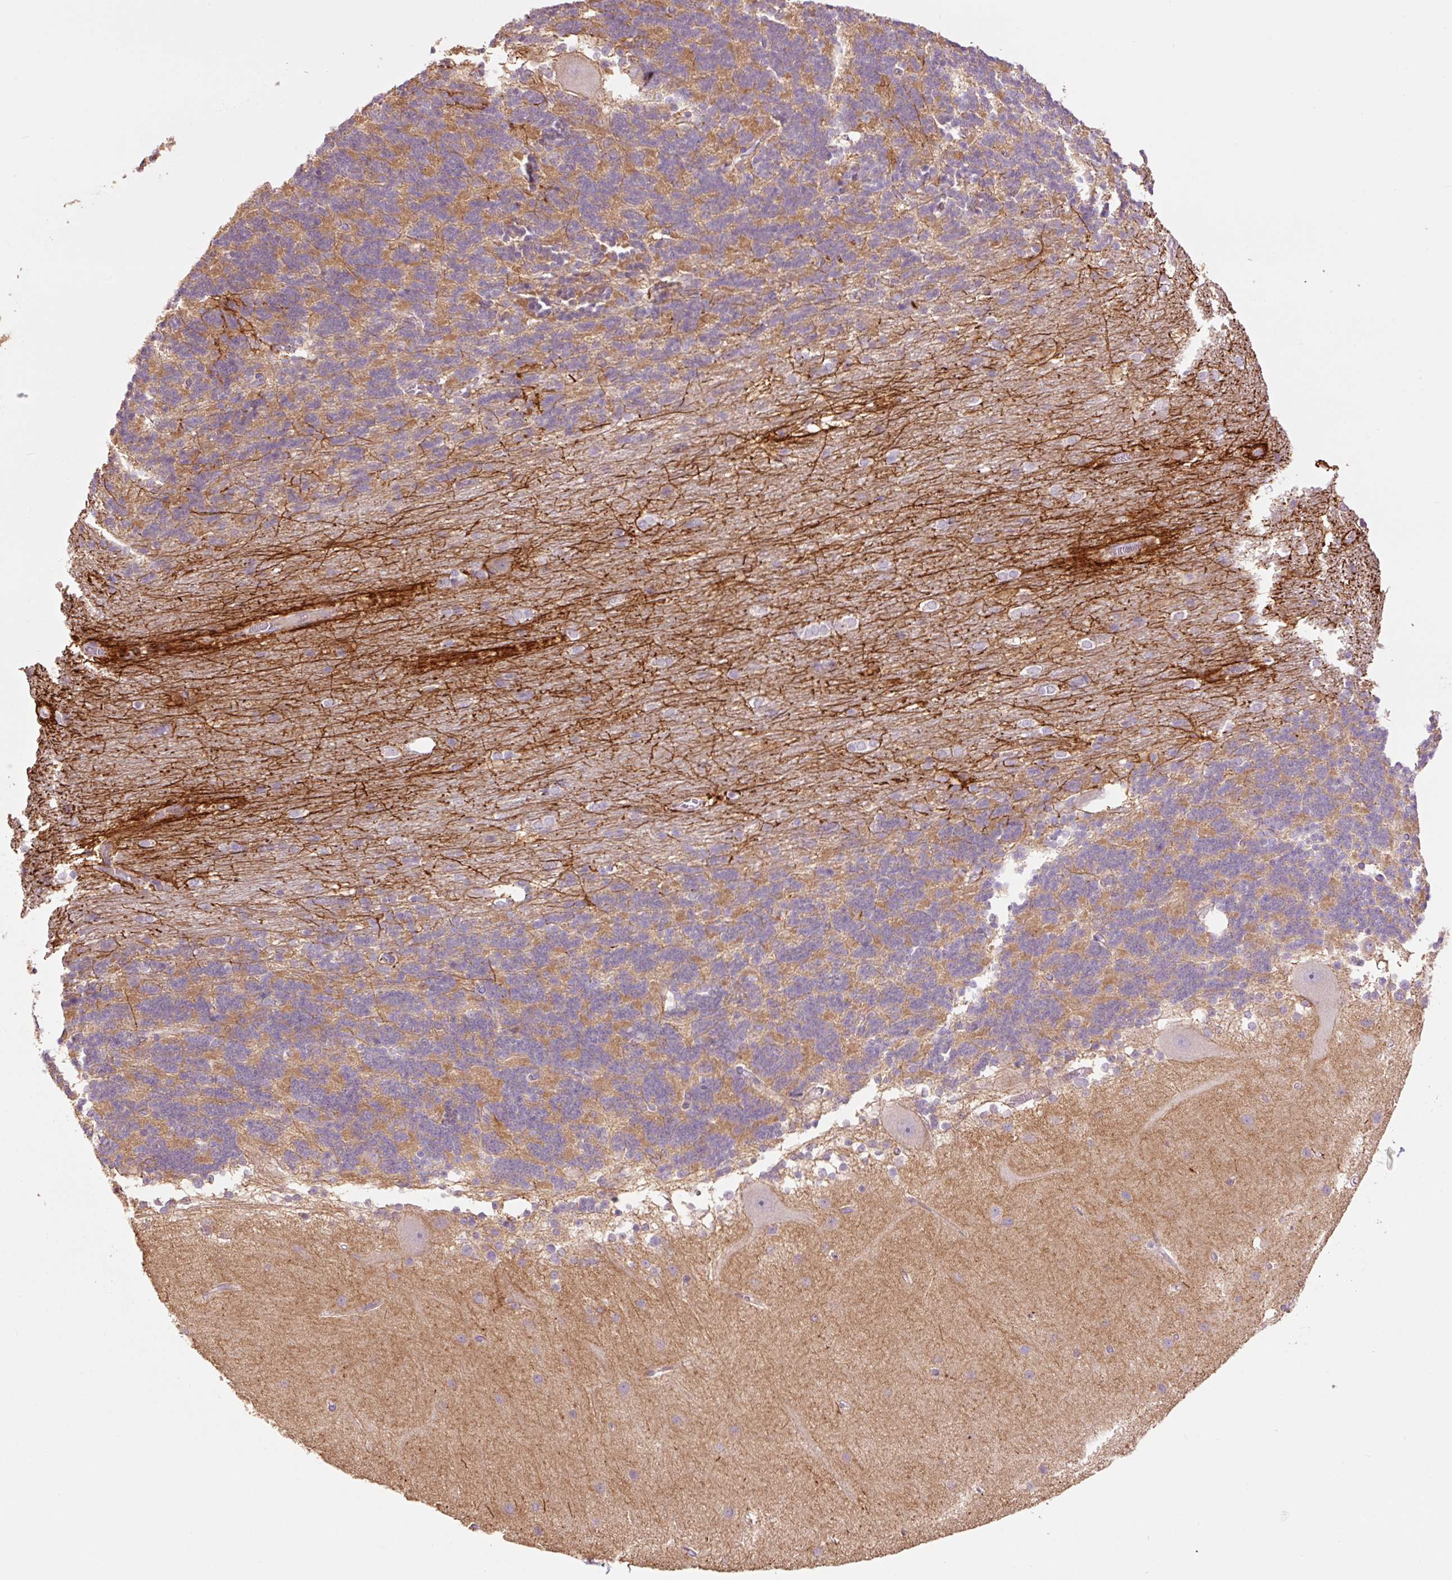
{"staining": {"intensity": "moderate", "quantity": "25%-75%", "location": "cytoplasmic/membranous"}, "tissue": "cerebellum", "cell_type": "Cells in granular layer", "image_type": "normal", "snomed": [{"axis": "morphology", "description": "Normal tissue, NOS"}, {"axis": "topography", "description": "Cerebellum"}], "caption": "A high-resolution photomicrograph shows IHC staining of normal cerebellum, which demonstrates moderate cytoplasmic/membranous staining in about 25%-75% of cells in granular layer.", "gene": "SLC1A4", "patient": {"sex": "female", "age": 54}}